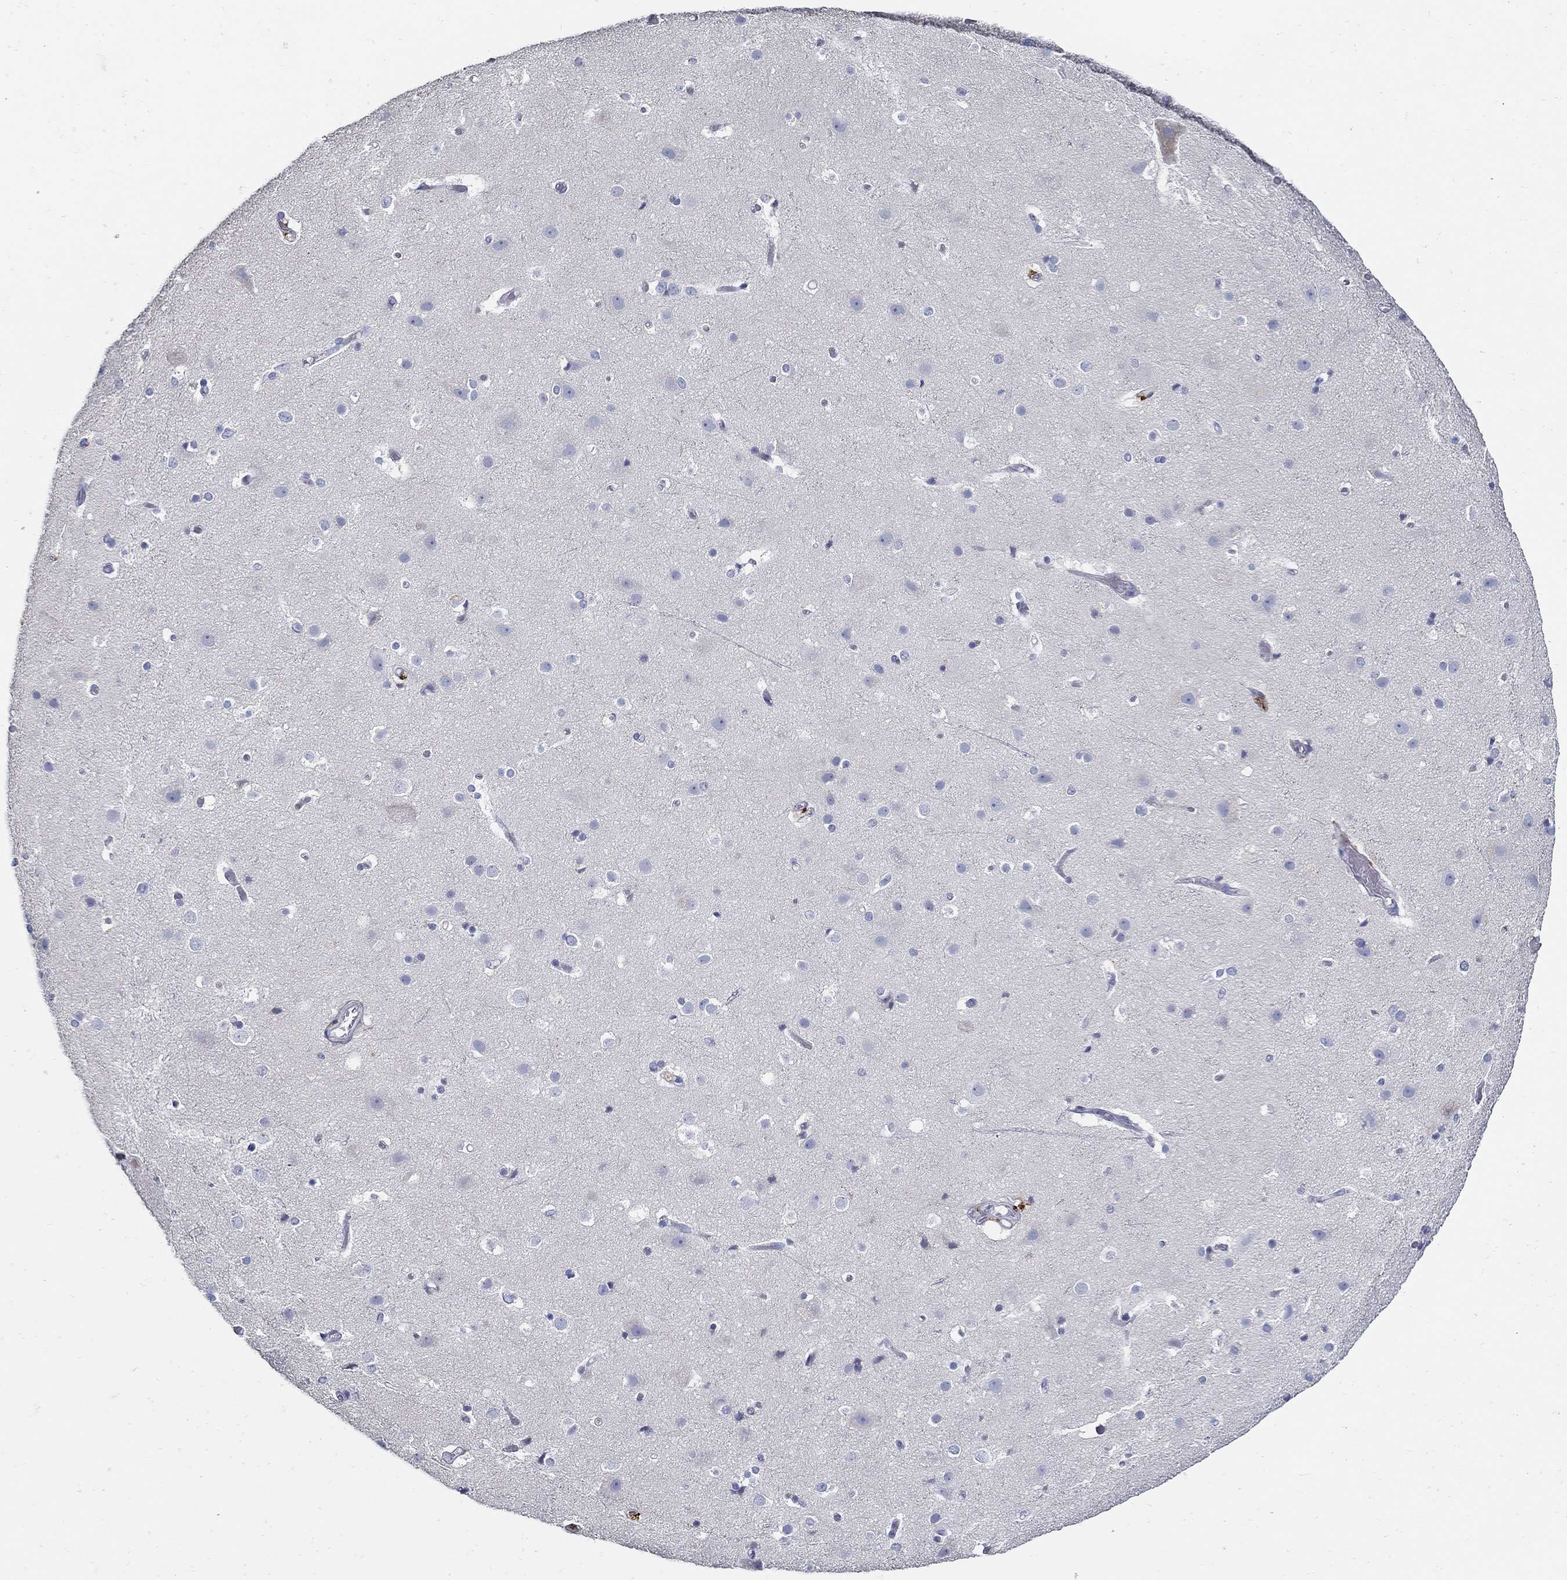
{"staining": {"intensity": "negative", "quantity": "none", "location": "none"}, "tissue": "cerebral cortex", "cell_type": "Endothelial cells", "image_type": "normal", "snomed": [{"axis": "morphology", "description": "Normal tissue, NOS"}, {"axis": "topography", "description": "Cerebral cortex"}], "caption": "Histopathology image shows no protein staining in endothelial cells of normal cerebral cortex. (DAB immunohistochemistry (IHC) visualized using brightfield microscopy, high magnification).", "gene": "TGFBI", "patient": {"sex": "female", "age": 52}}